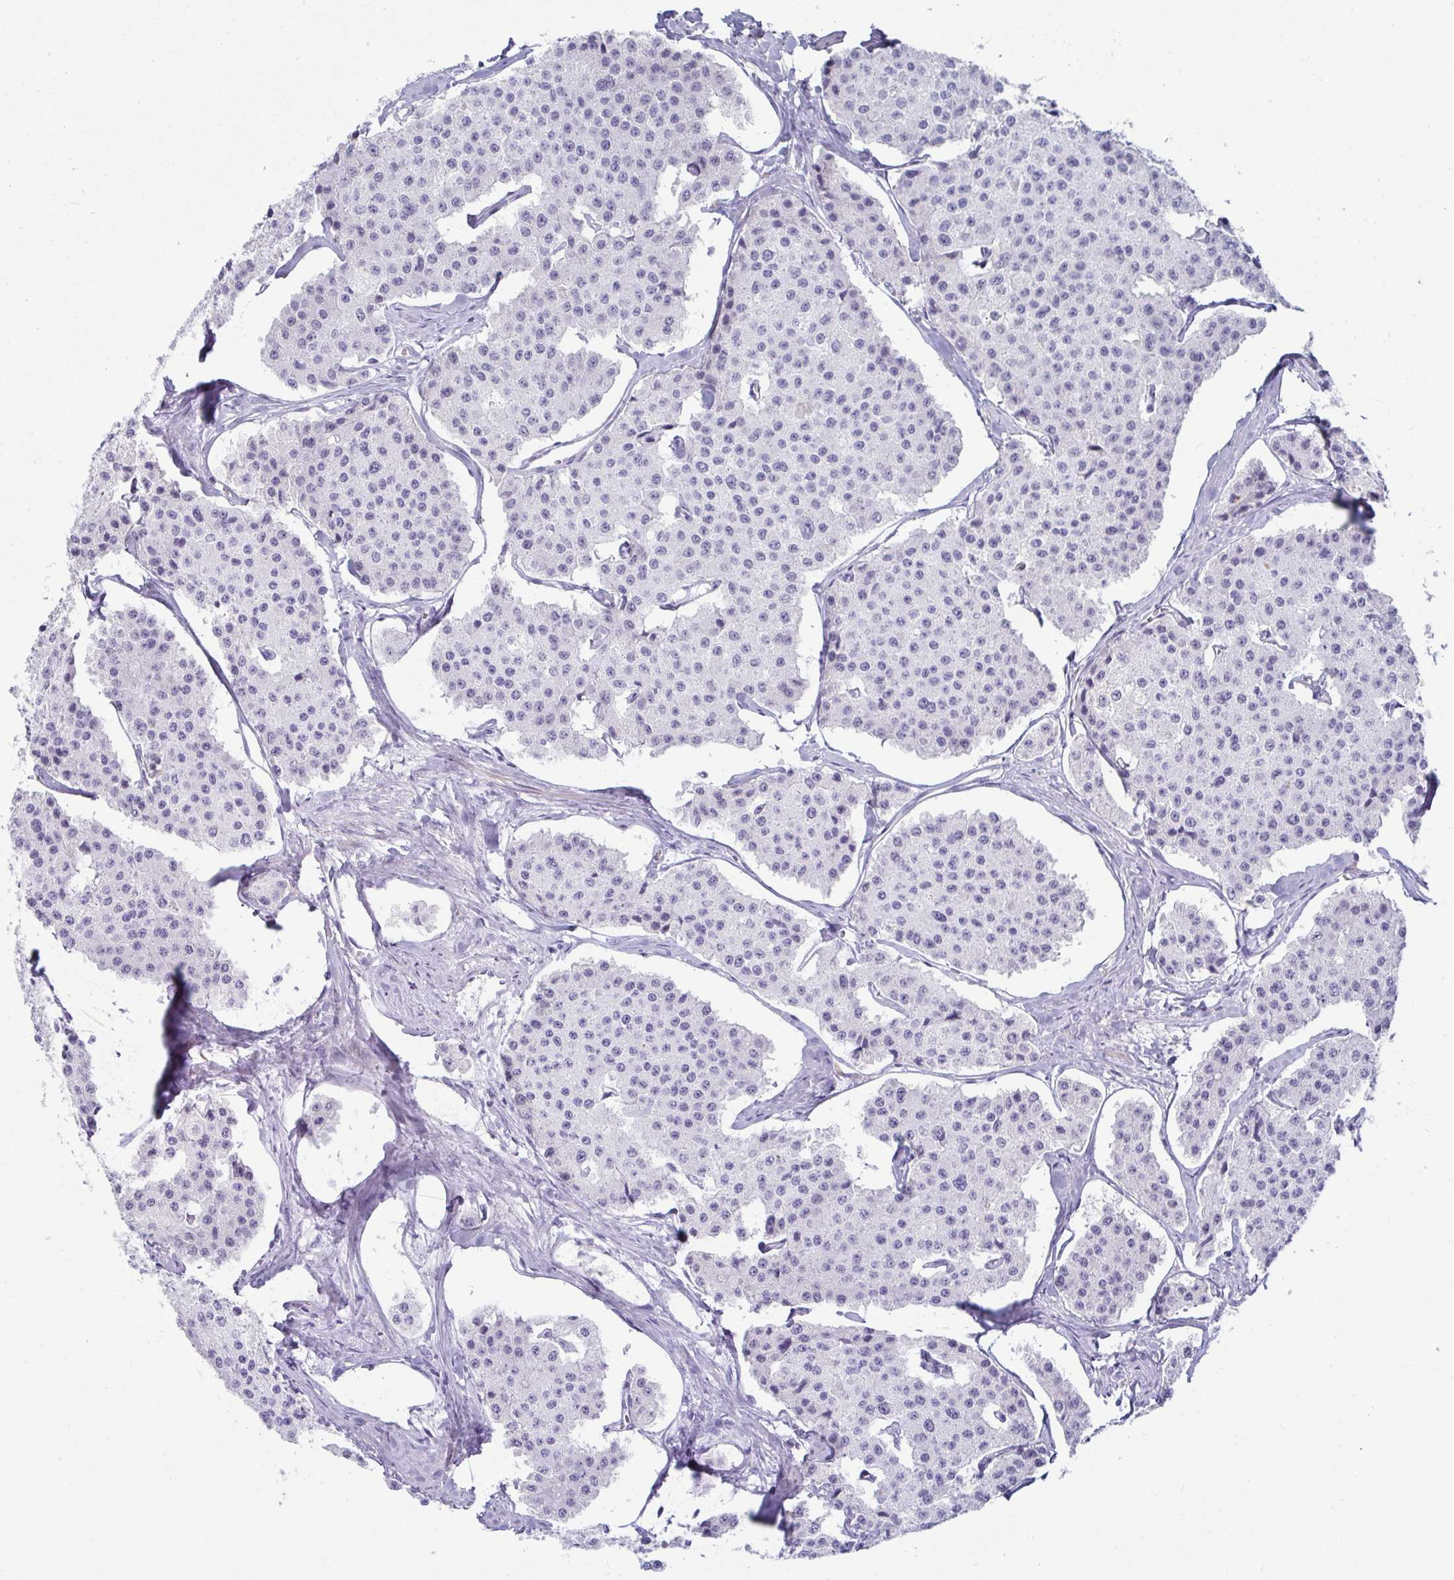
{"staining": {"intensity": "negative", "quantity": "none", "location": "none"}, "tissue": "carcinoid", "cell_type": "Tumor cells", "image_type": "cancer", "snomed": [{"axis": "morphology", "description": "Carcinoid, malignant, NOS"}, {"axis": "topography", "description": "Small intestine"}], "caption": "An immunohistochemistry histopathology image of malignant carcinoid is shown. There is no staining in tumor cells of malignant carcinoid.", "gene": "NPY", "patient": {"sex": "female", "age": 65}}